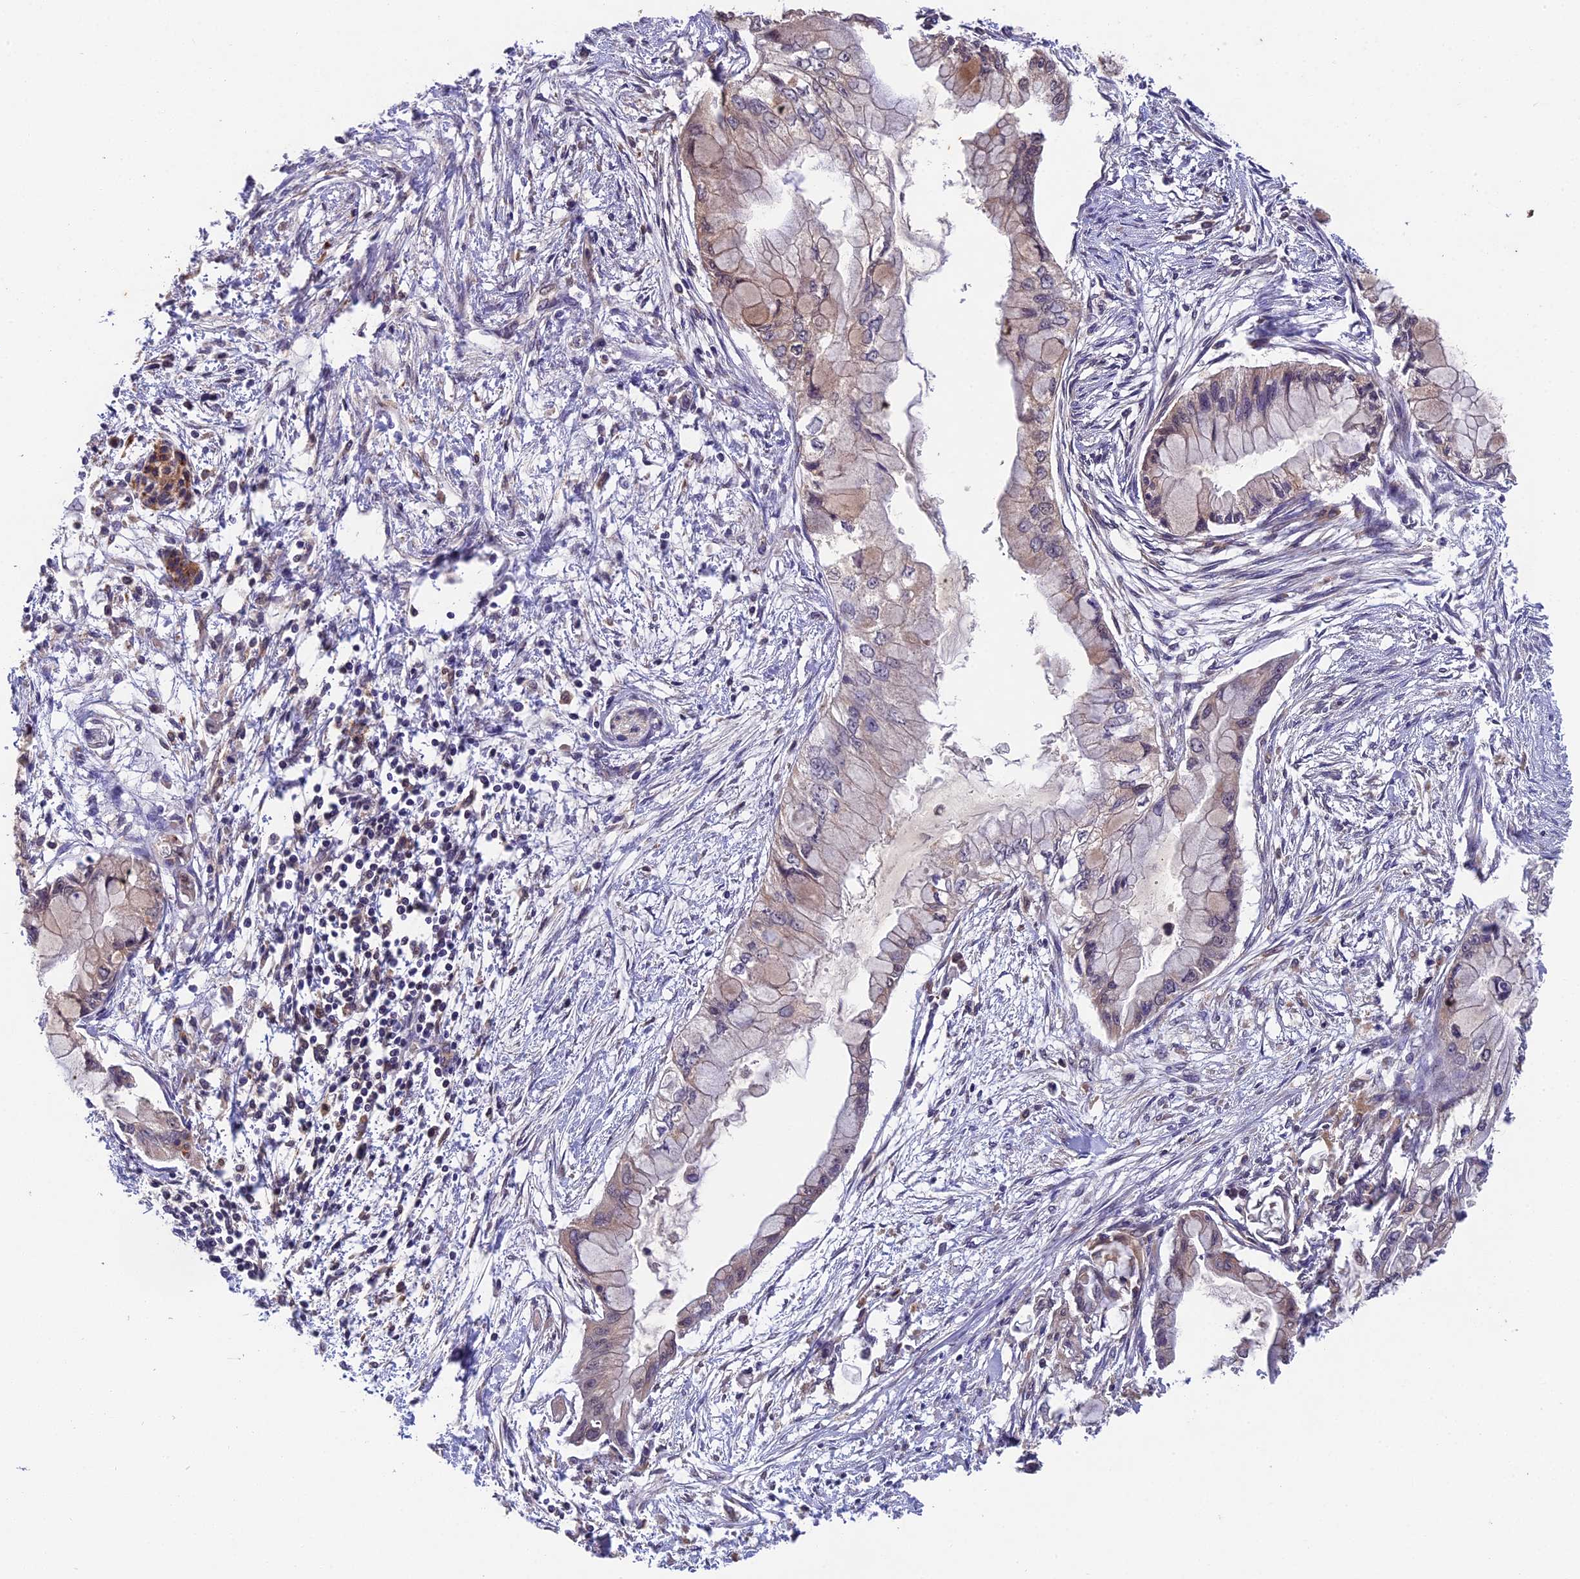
{"staining": {"intensity": "weak", "quantity": "25%-75%", "location": "cytoplasmic/membranous"}, "tissue": "pancreatic cancer", "cell_type": "Tumor cells", "image_type": "cancer", "snomed": [{"axis": "morphology", "description": "Adenocarcinoma, NOS"}, {"axis": "topography", "description": "Pancreas"}], "caption": "Immunohistochemical staining of human pancreatic adenocarcinoma displays low levels of weak cytoplasmic/membranous protein staining in about 25%-75% of tumor cells.", "gene": "CHAC1", "patient": {"sex": "male", "age": 48}}